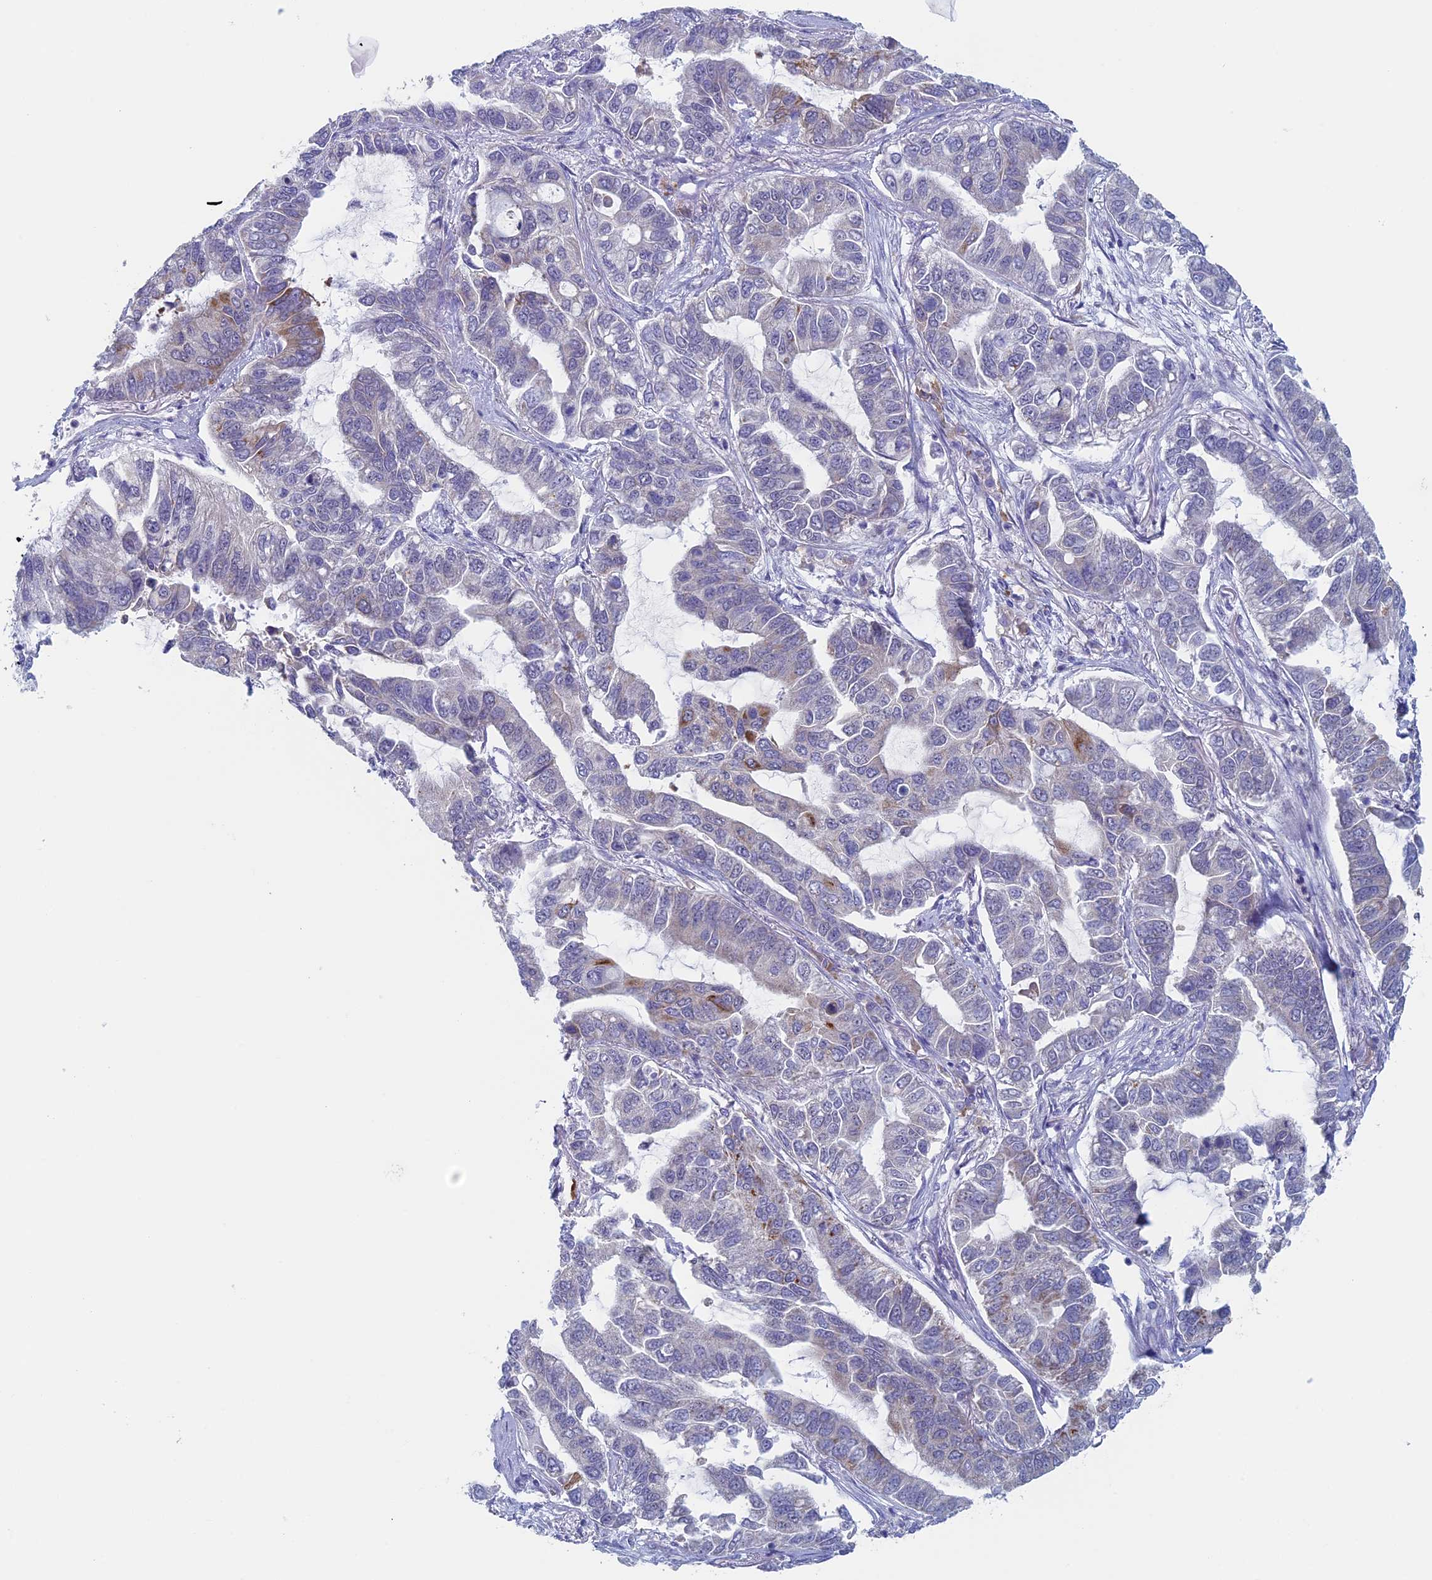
{"staining": {"intensity": "negative", "quantity": "none", "location": "none"}, "tissue": "lung cancer", "cell_type": "Tumor cells", "image_type": "cancer", "snomed": [{"axis": "morphology", "description": "Adenocarcinoma, NOS"}, {"axis": "topography", "description": "Lung"}], "caption": "A high-resolution image shows IHC staining of lung adenocarcinoma, which demonstrates no significant staining in tumor cells.", "gene": "MAGEB6", "patient": {"sex": "male", "age": 64}}